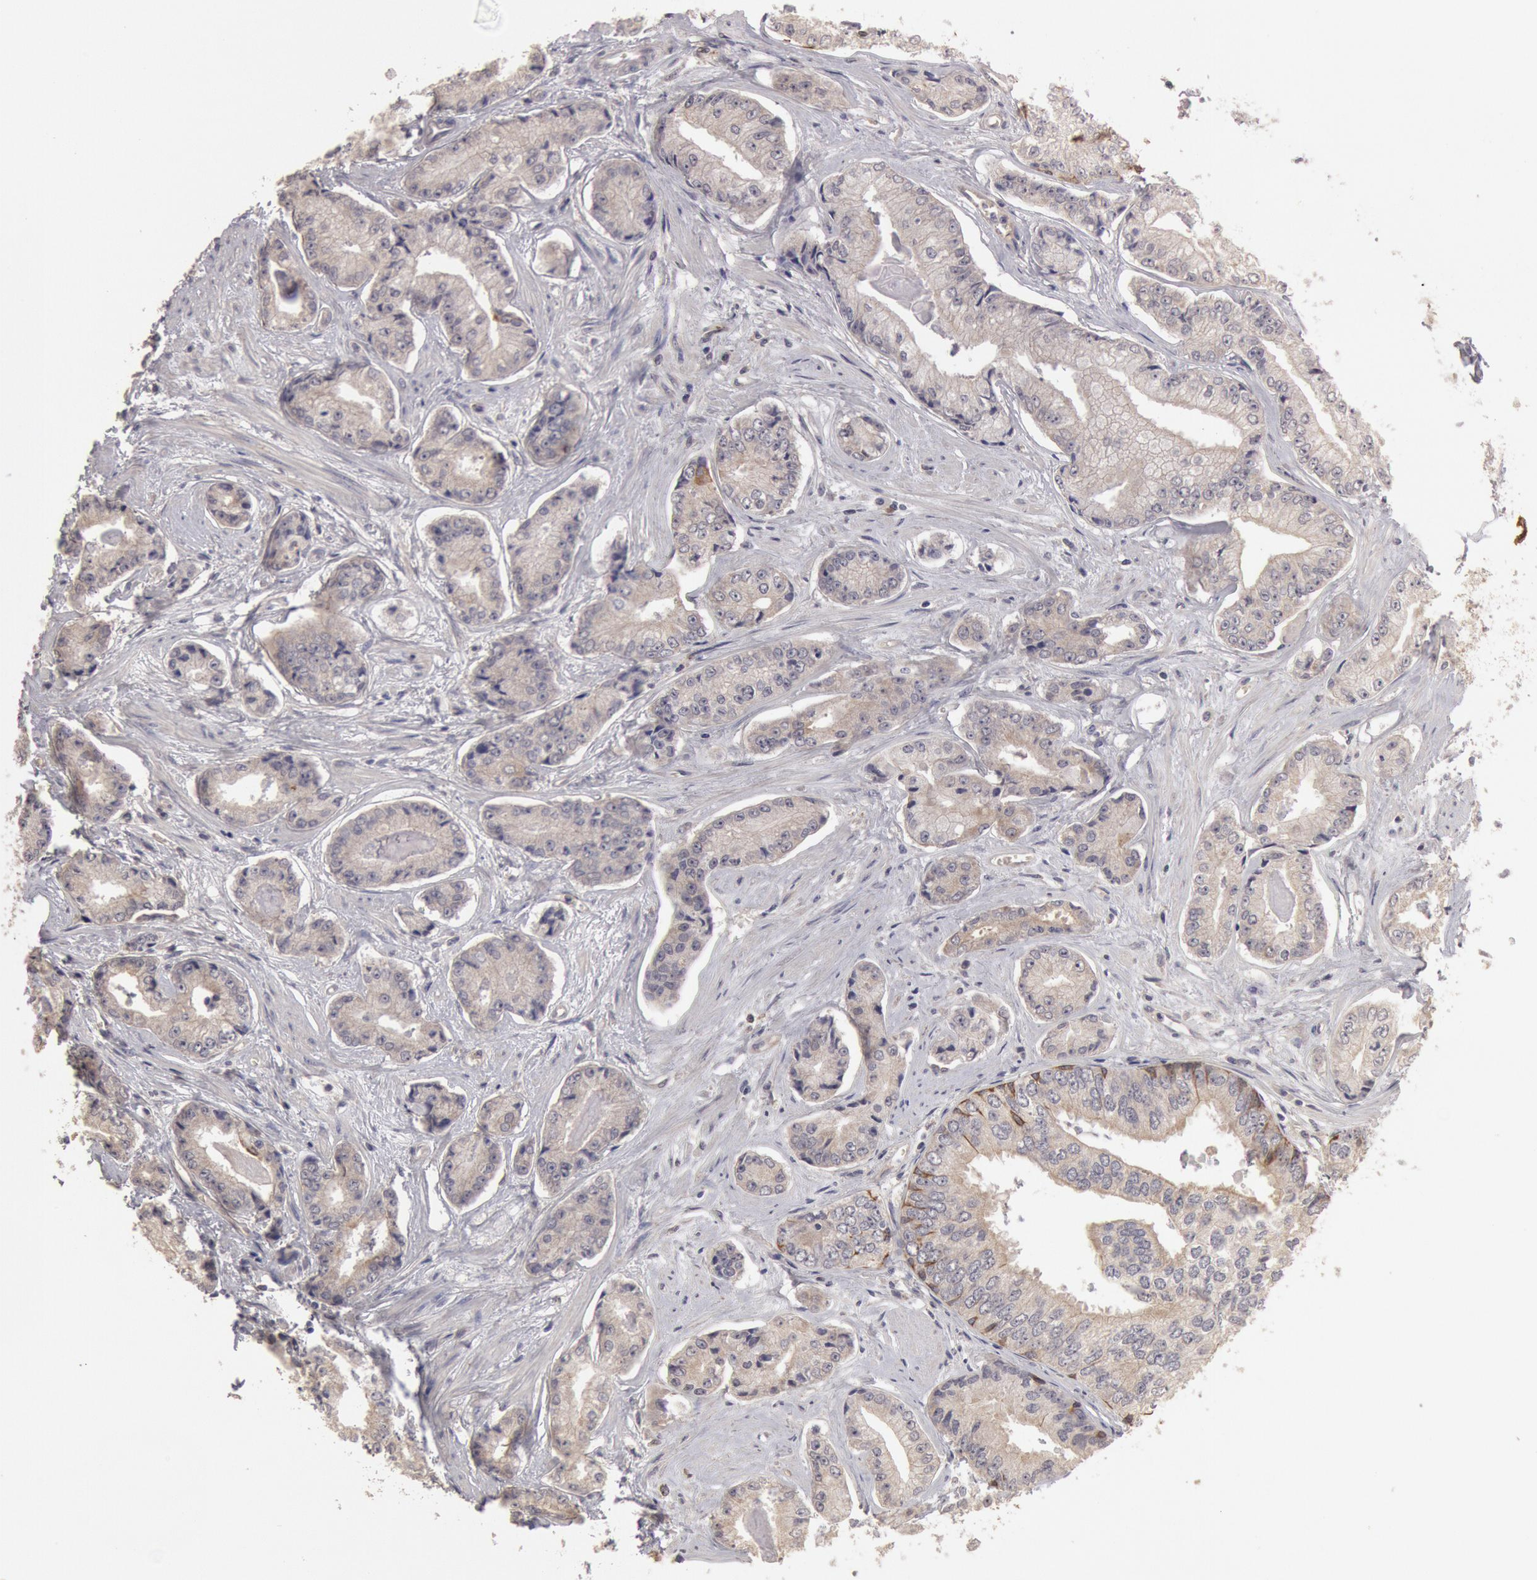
{"staining": {"intensity": "weak", "quantity": ">75%", "location": "cytoplasmic/membranous"}, "tissue": "prostate cancer", "cell_type": "Tumor cells", "image_type": "cancer", "snomed": [{"axis": "morphology", "description": "Adenocarcinoma, High grade"}, {"axis": "topography", "description": "Prostate"}], "caption": "A low amount of weak cytoplasmic/membranous expression is appreciated in about >75% of tumor cells in prostate high-grade adenocarcinoma tissue.", "gene": "ZFP36L1", "patient": {"sex": "male", "age": 56}}